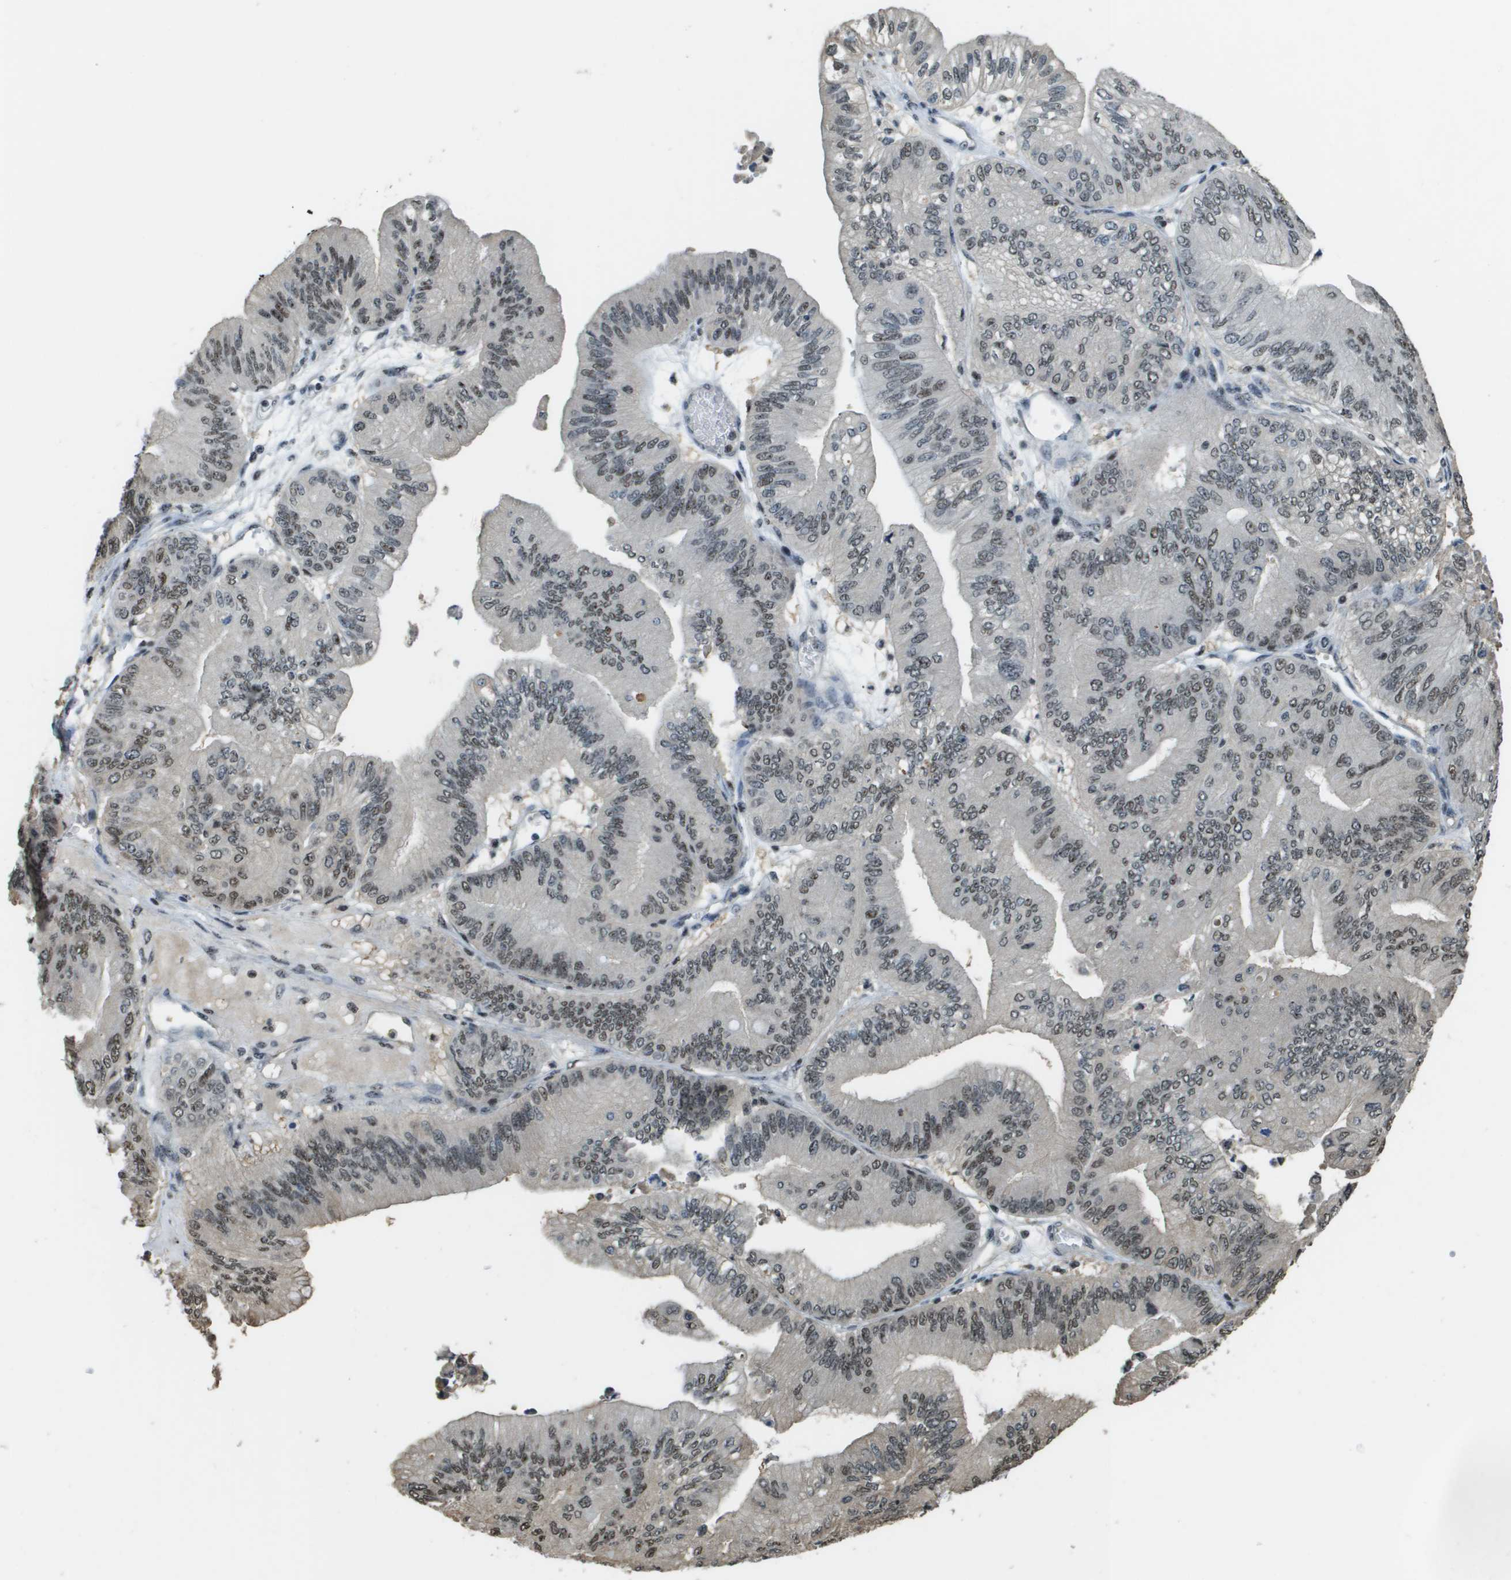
{"staining": {"intensity": "weak", "quantity": ">75%", "location": "nuclear"}, "tissue": "ovarian cancer", "cell_type": "Tumor cells", "image_type": "cancer", "snomed": [{"axis": "morphology", "description": "Cystadenocarcinoma, mucinous, NOS"}, {"axis": "topography", "description": "Ovary"}], "caption": "Human mucinous cystadenocarcinoma (ovarian) stained for a protein (brown) exhibits weak nuclear positive expression in approximately >75% of tumor cells.", "gene": "SP100", "patient": {"sex": "female", "age": 61}}